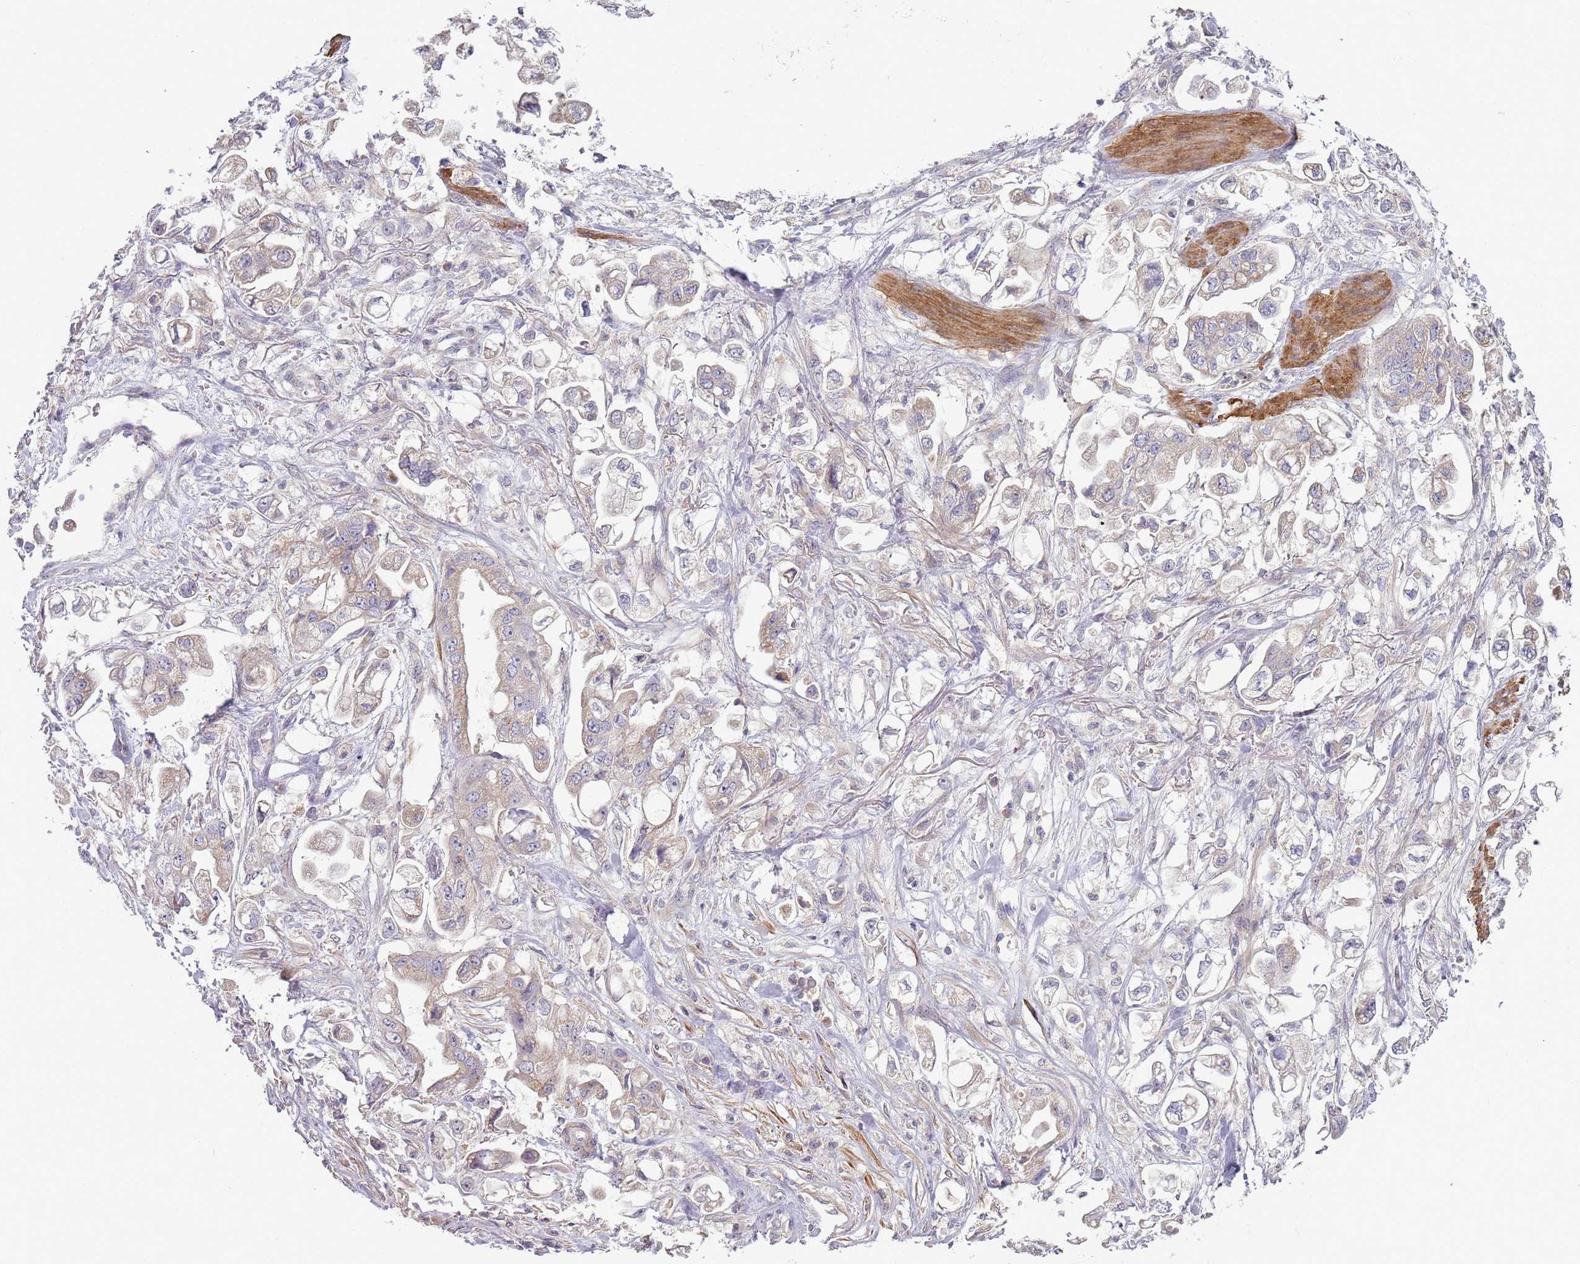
{"staining": {"intensity": "weak", "quantity": "25%-75%", "location": "cytoplasmic/membranous"}, "tissue": "stomach cancer", "cell_type": "Tumor cells", "image_type": "cancer", "snomed": [{"axis": "morphology", "description": "Adenocarcinoma, NOS"}, {"axis": "topography", "description": "Stomach"}], "caption": "A brown stain highlights weak cytoplasmic/membranous staining of a protein in stomach adenocarcinoma tumor cells.", "gene": "DTD2", "patient": {"sex": "male", "age": 62}}